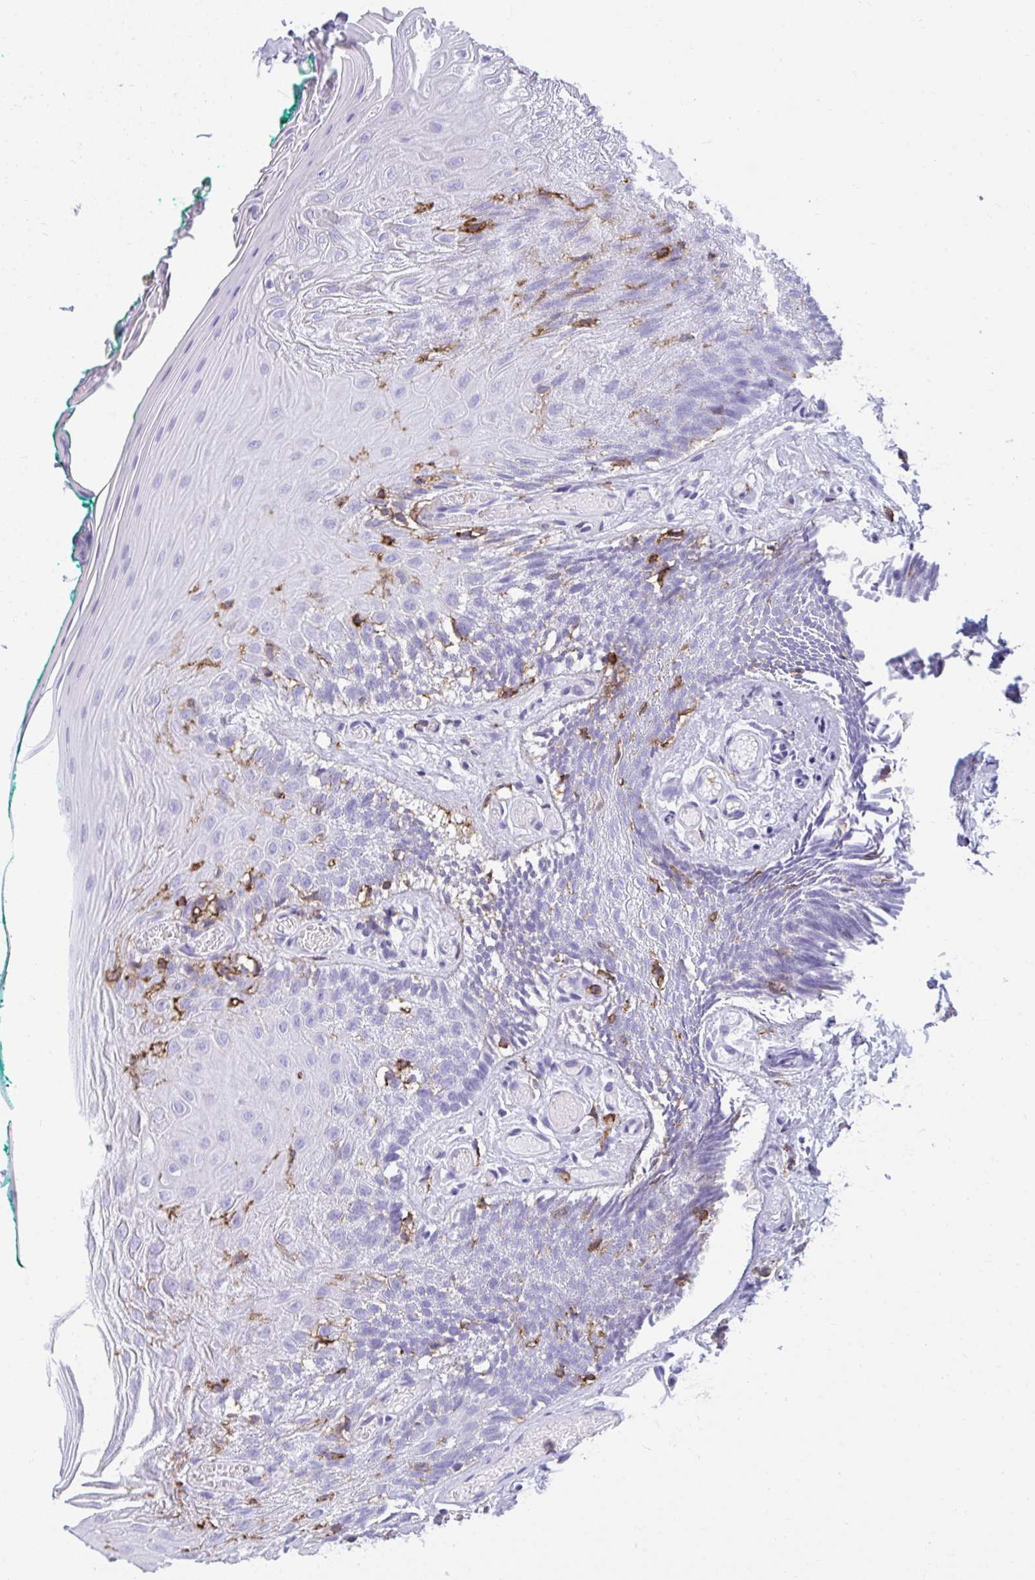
{"staining": {"intensity": "moderate", "quantity": "<25%", "location": "cytoplasmic/membranous"}, "tissue": "oral mucosa", "cell_type": "Squamous epithelial cells", "image_type": "normal", "snomed": [{"axis": "morphology", "description": "Normal tissue, NOS"}, {"axis": "topography", "description": "Oral tissue"}], "caption": "An image showing moderate cytoplasmic/membranous positivity in about <25% of squamous epithelial cells in unremarkable oral mucosa, as visualized by brown immunohistochemical staining.", "gene": "SPN", "patient": {"sex": "female", "age": 40}}